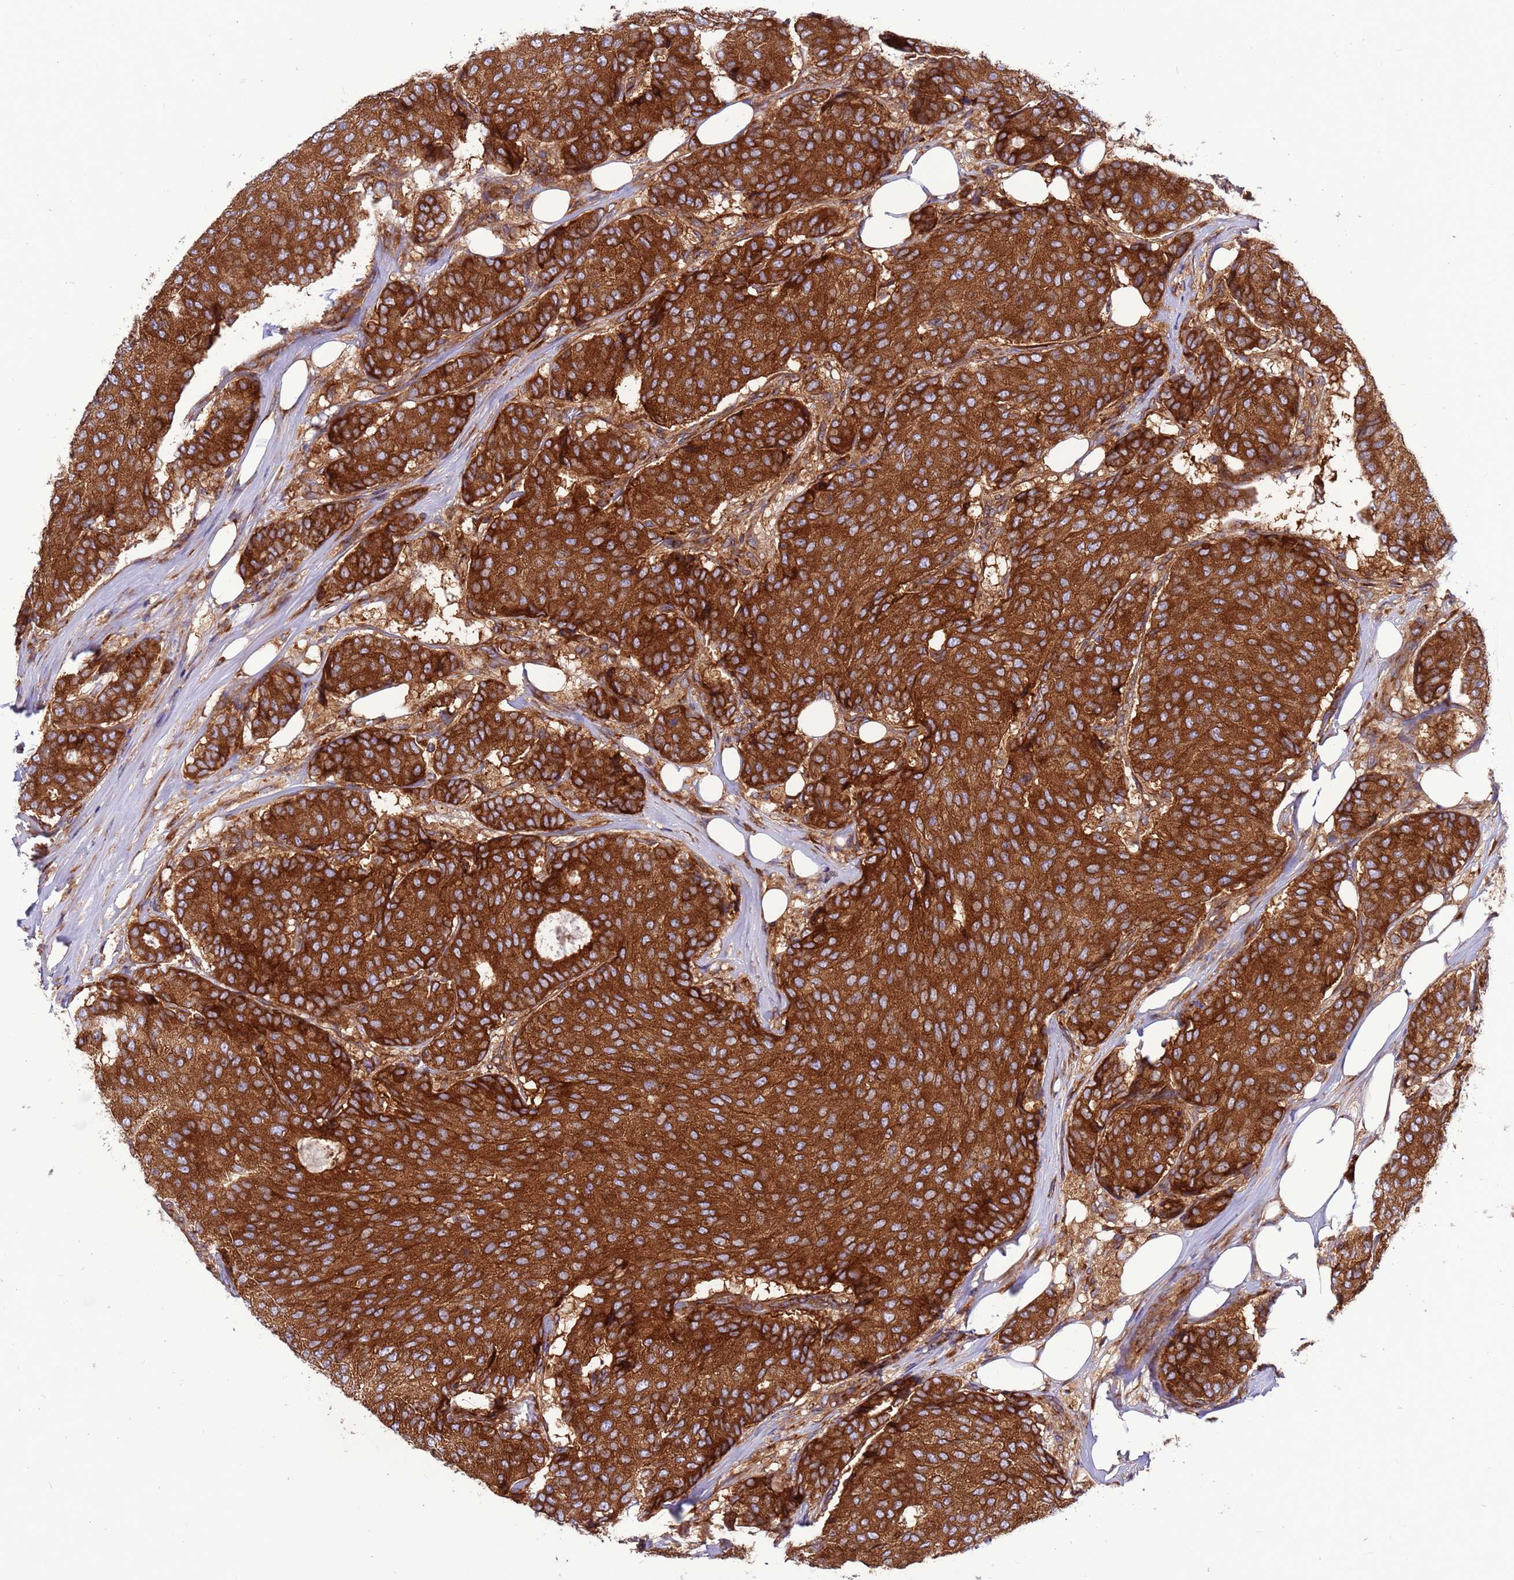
{"staining": {"intensity": "strong", "quantity": ">75%", "location": "cytoplasmic/membranous"}, "tissue": "breast cancer", "cell_type": "Tumor cells", "image_type": "cancer", "snomed": [{"axis": "morphology", "description": "Duct carcinoma"}, {"axis": "topography", "description": "Breast"}], "caption": "Breast cancer (intraductal carcinoma) stained with a protein marker shows strong staining in tumor cells.", "gene": "ZC3HAV1", "patient": {"sex": "female", "age": 75}}